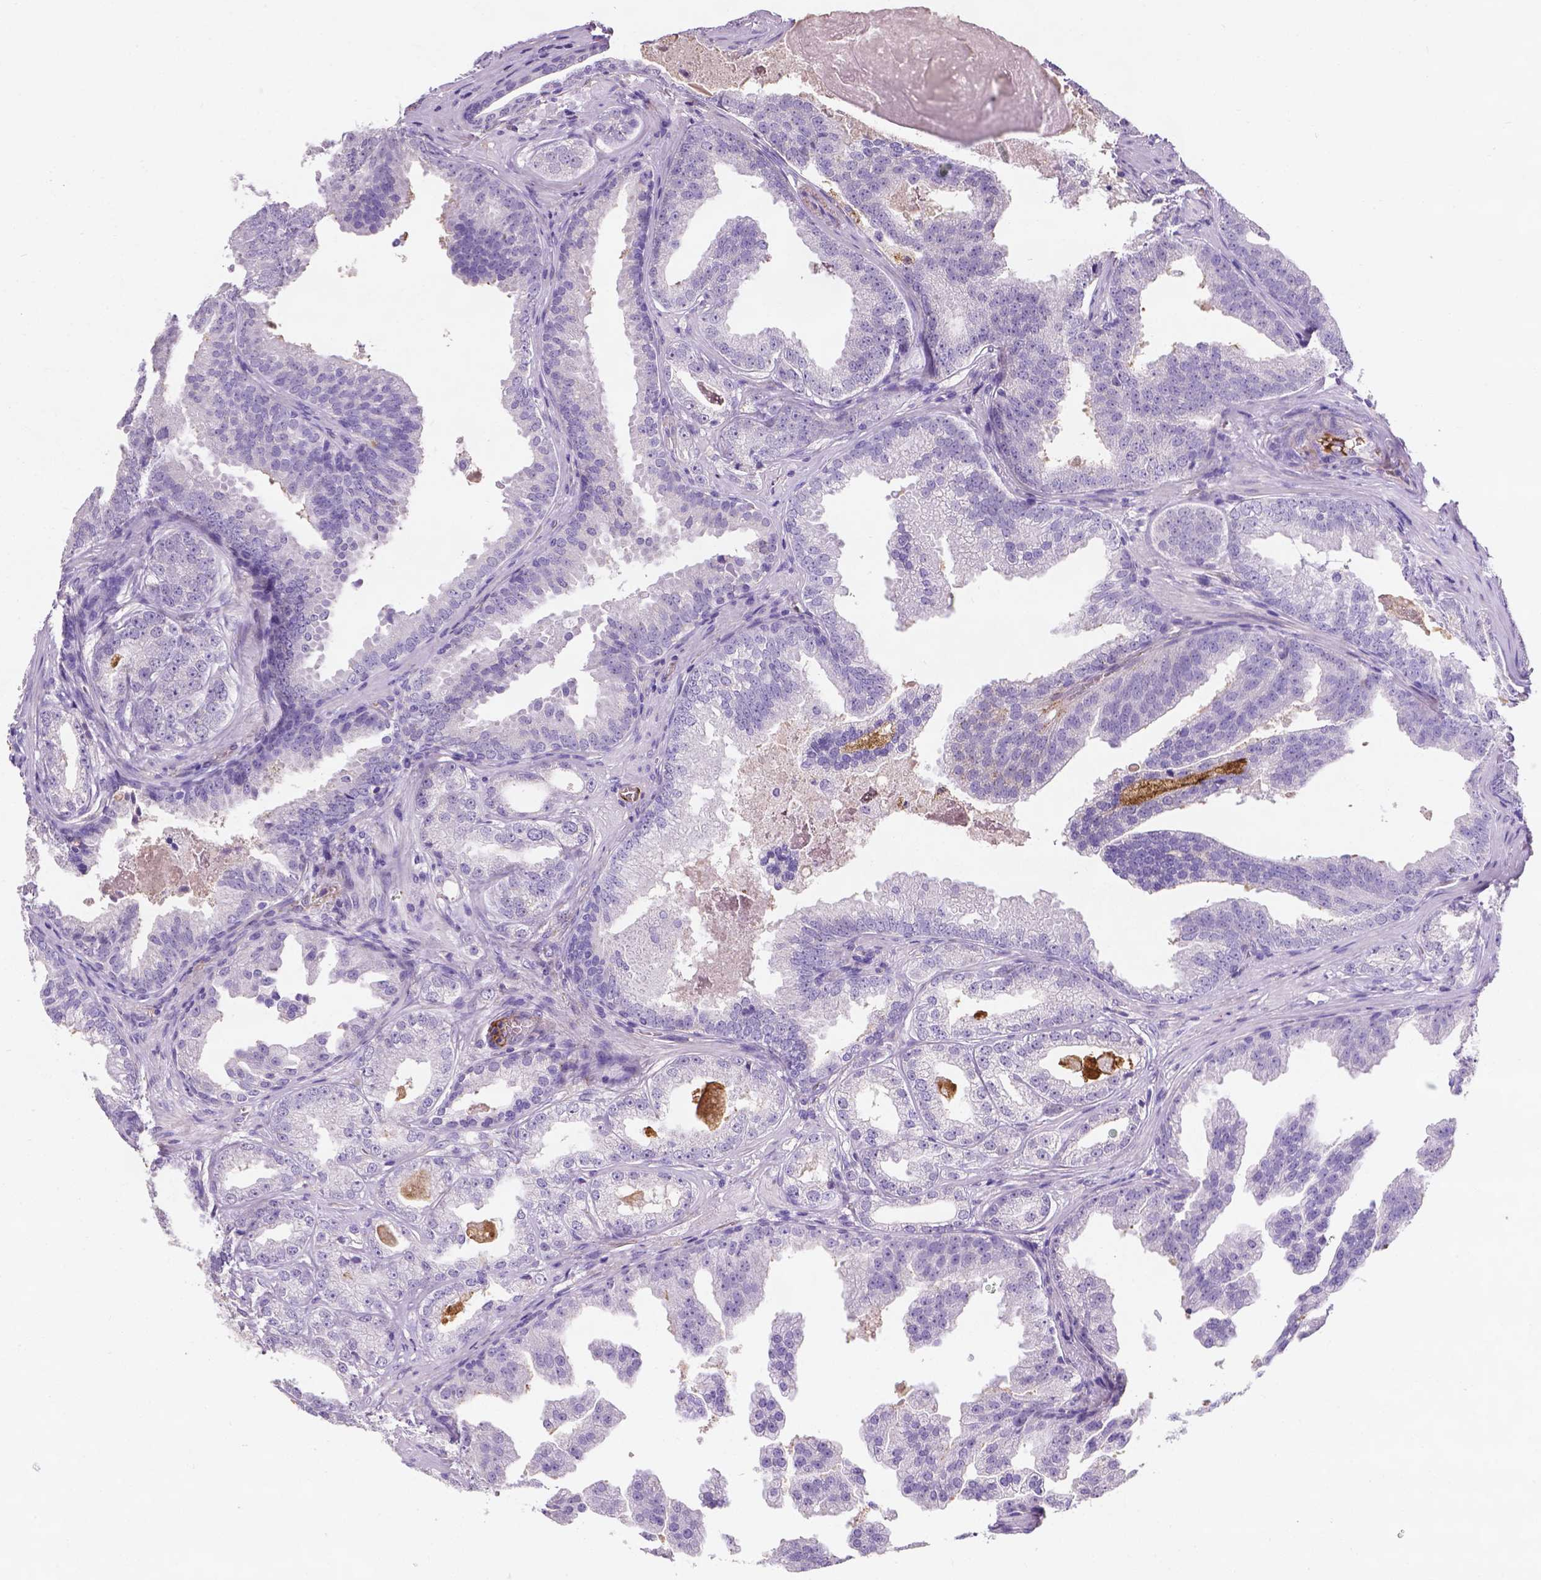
{"staining": {"intensity": "negative", "quantity": "none", "location": "none"}, "tissue": "prostate cancer", "cell_type": "Tumor cells", "image_type": "cancer", "snomed": [{"axis": "morphology", "description": "Adenocarcinoma, Low grade"}, {"axis": "topography", "description": "Prostate"}], "caption": "Adenocarcinoma (low-grade) (prostate) stained for a protein using IHC displays no positivity tumor cells.", "gene": "APOE", "patient": {"sex": "male", "age": 65}}